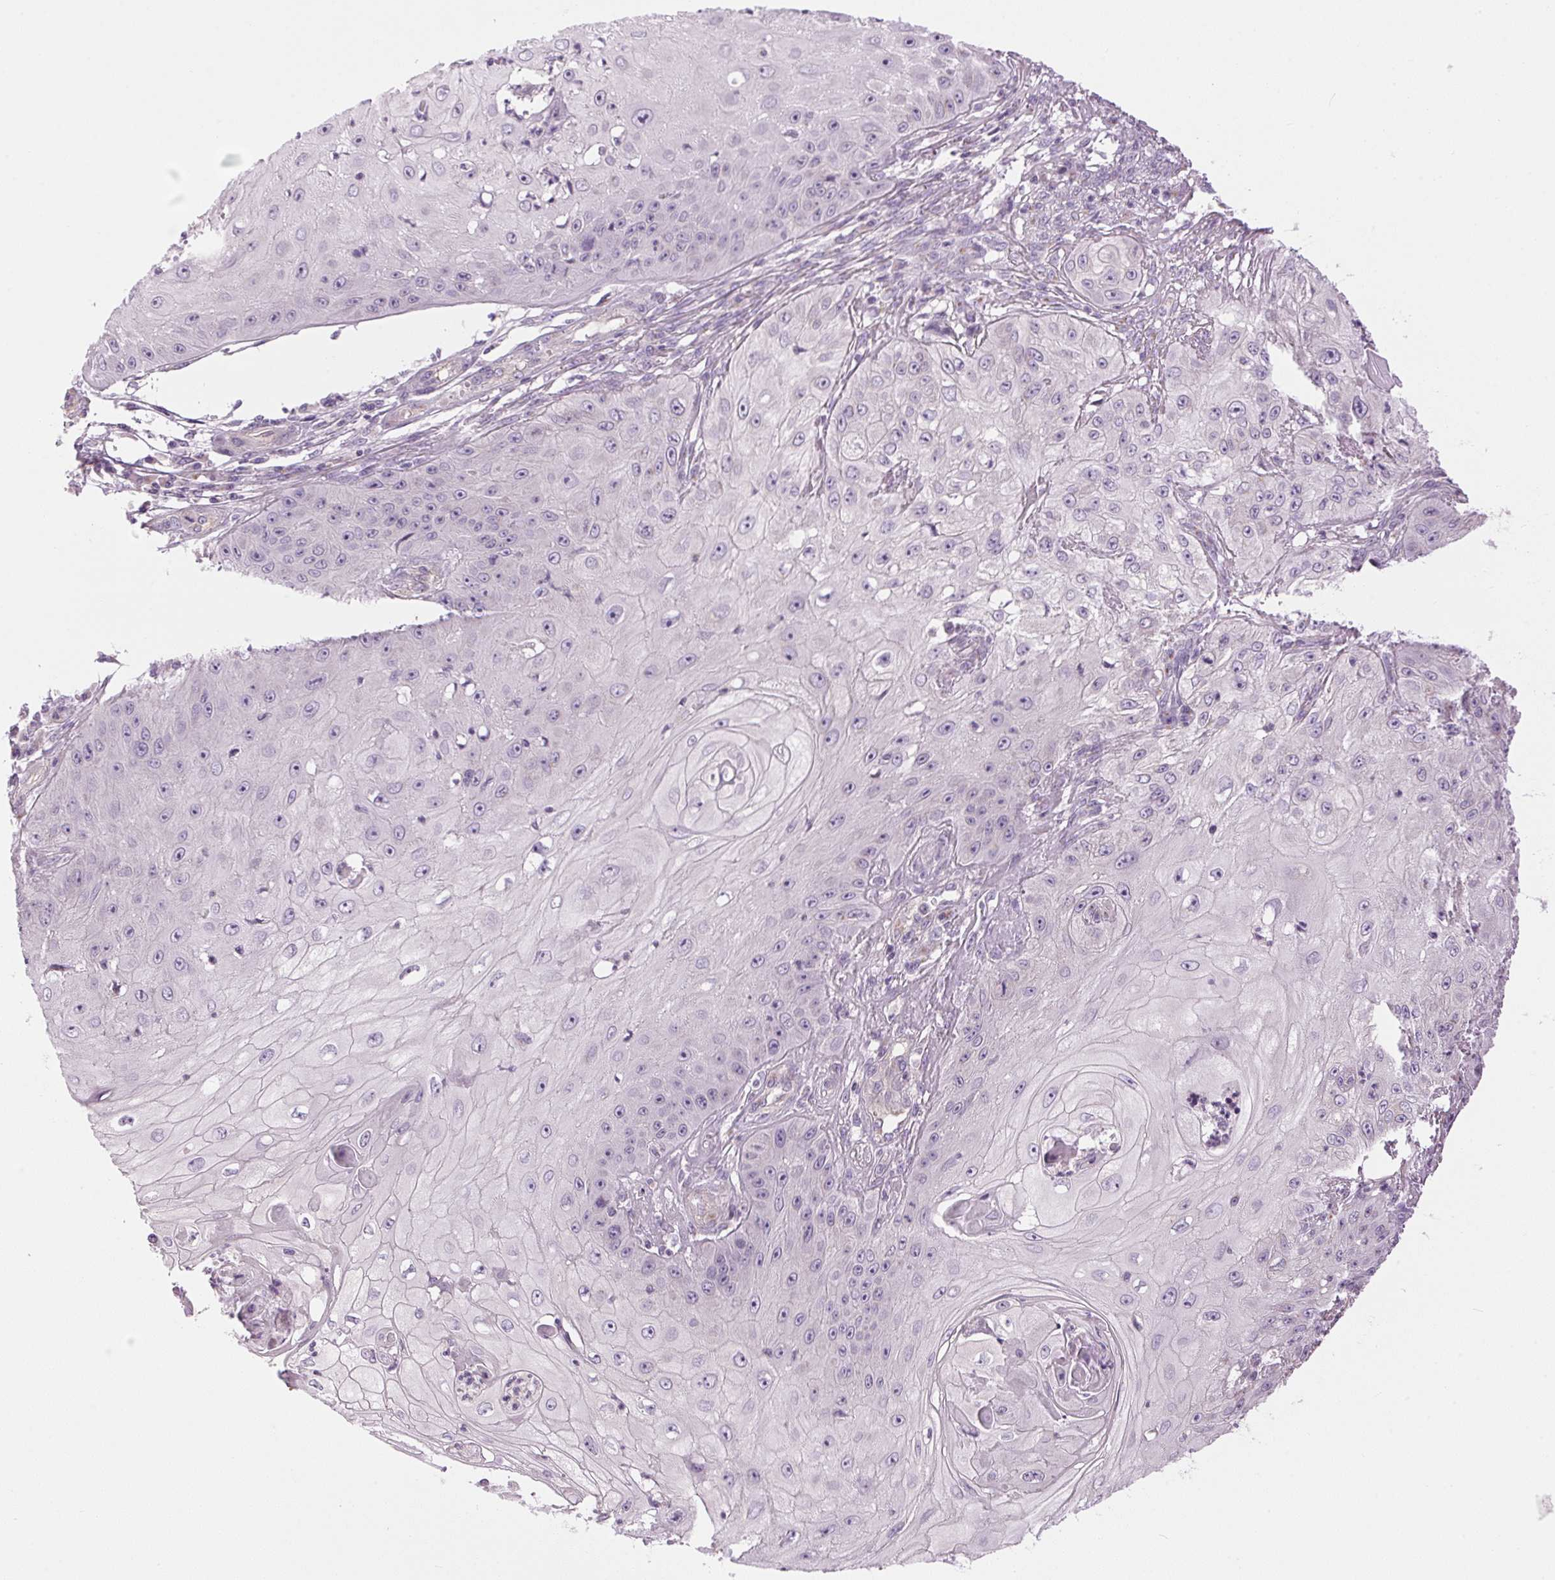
{"staining": {"intensity": "negative", "quantity": "none", "location": "none"}, "tissue": "skin cancer", "cell_type": "Tumor cells", "image_type": "cancer", "snomed": [{"axis": "morphology", "description": "Squamous cell carcinoma, NOS"}, {"axis": "topography", "description": "Skin"}], "caption": "Immunohistochemistry (IHC) histopathology image of neoplastic tissue: human skin squamous cell carcinoma stained with DAB demonstrates no significant protein staining in tumor cells.", "gene": "GOLPH3", "patient": {"sex": "male", "age": 70}}